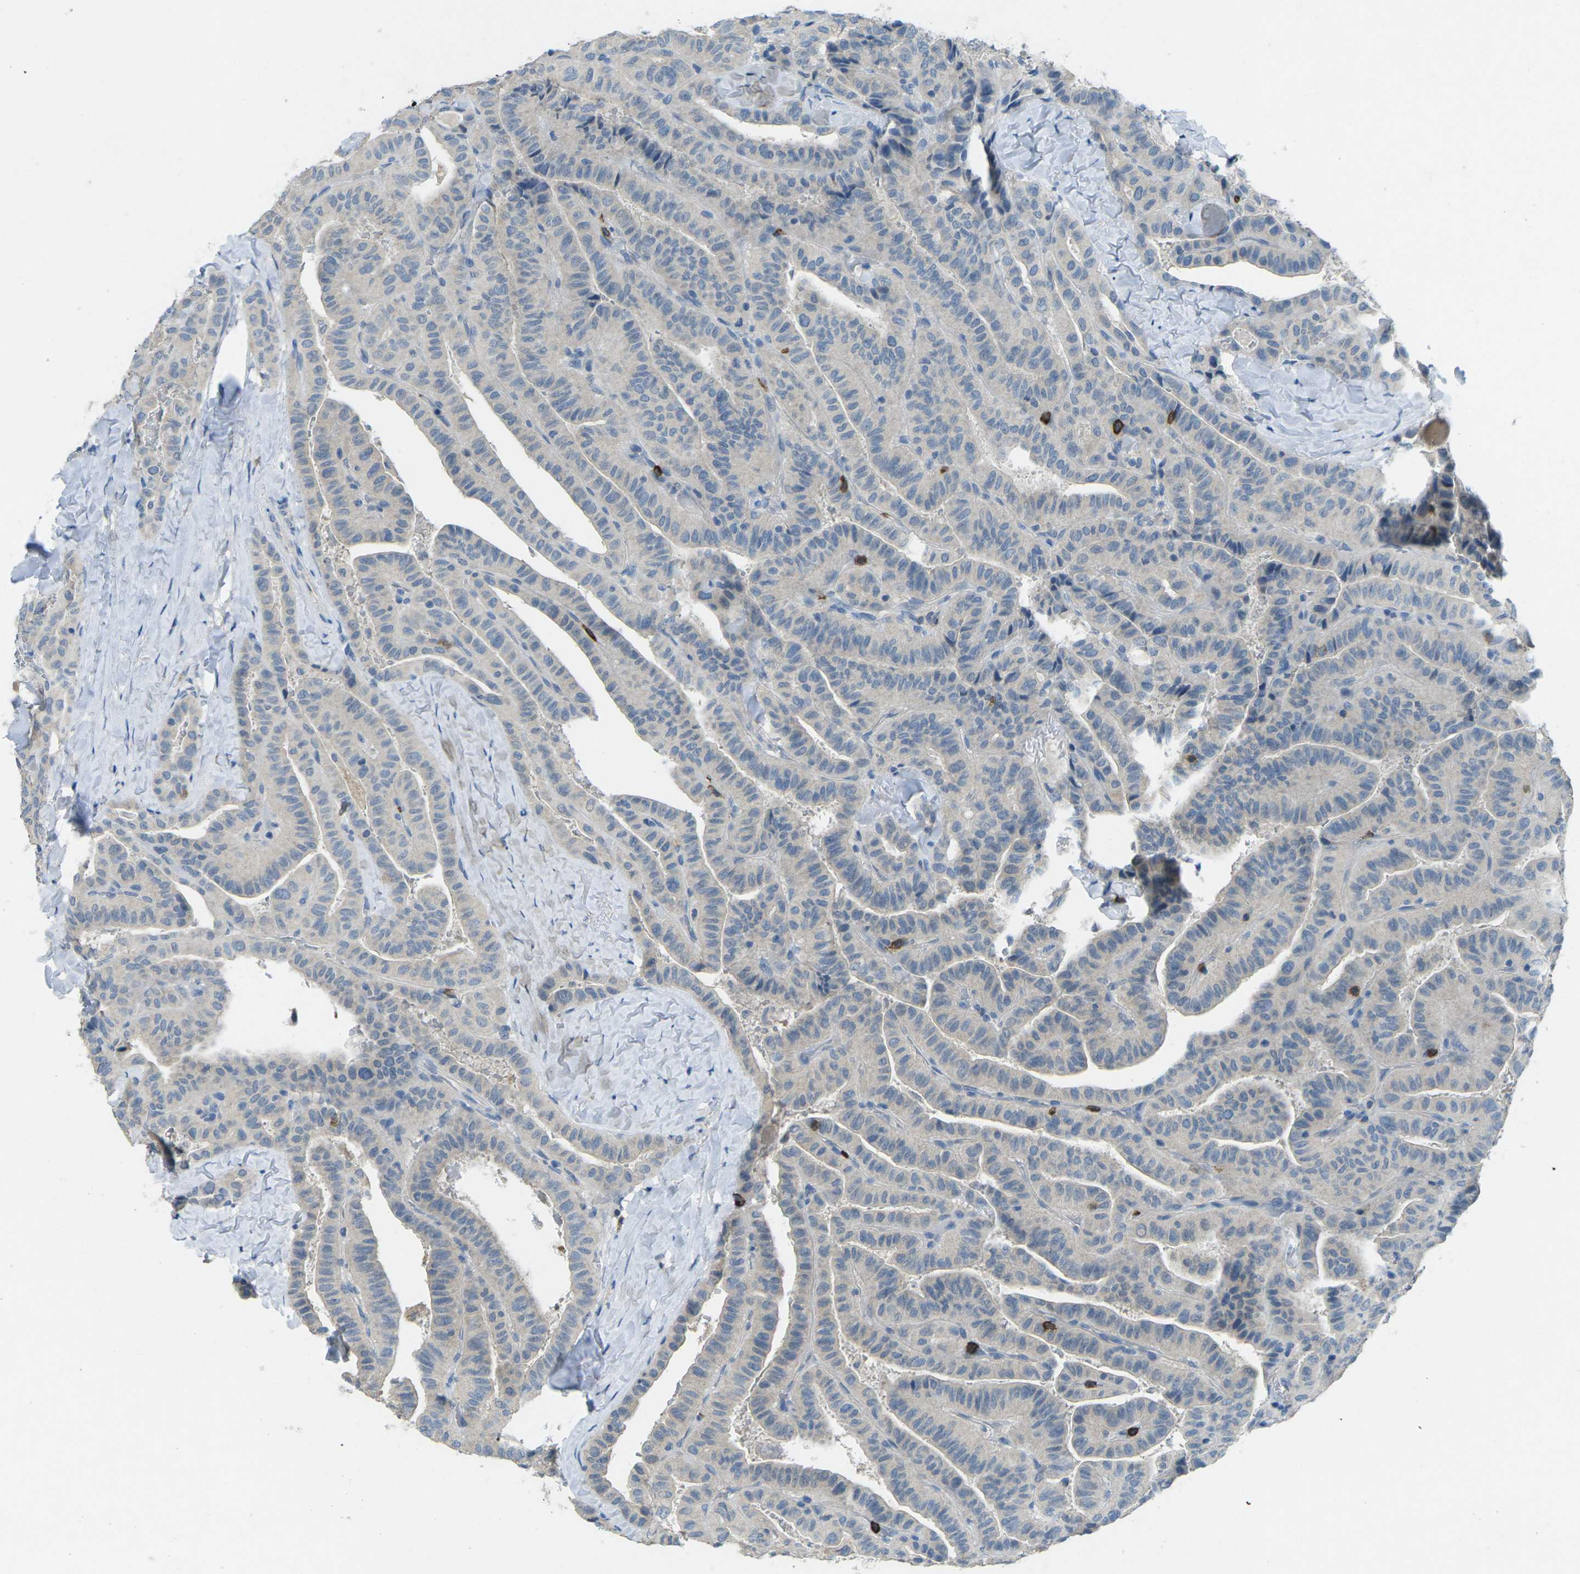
{"staining": {"intensity": "negative", "quantity": "none", "location": "none"}, "tissue": "thyroid cancer", "cell_type": "Tumor cells", "image_type": "cancer", "snomed": [{"axis": "morphology", "description": "Papillary adenocarcinoma, NOS"}, {"axis": "topography", "description": "Thyroid gland"}], "caption": "The photomicrograph shows no significant staining in tumor cells of thyroid cancer (papillary adenocarcinoma).", "gene": "CD19", "patient": {"sex": "male", "age": 77}}